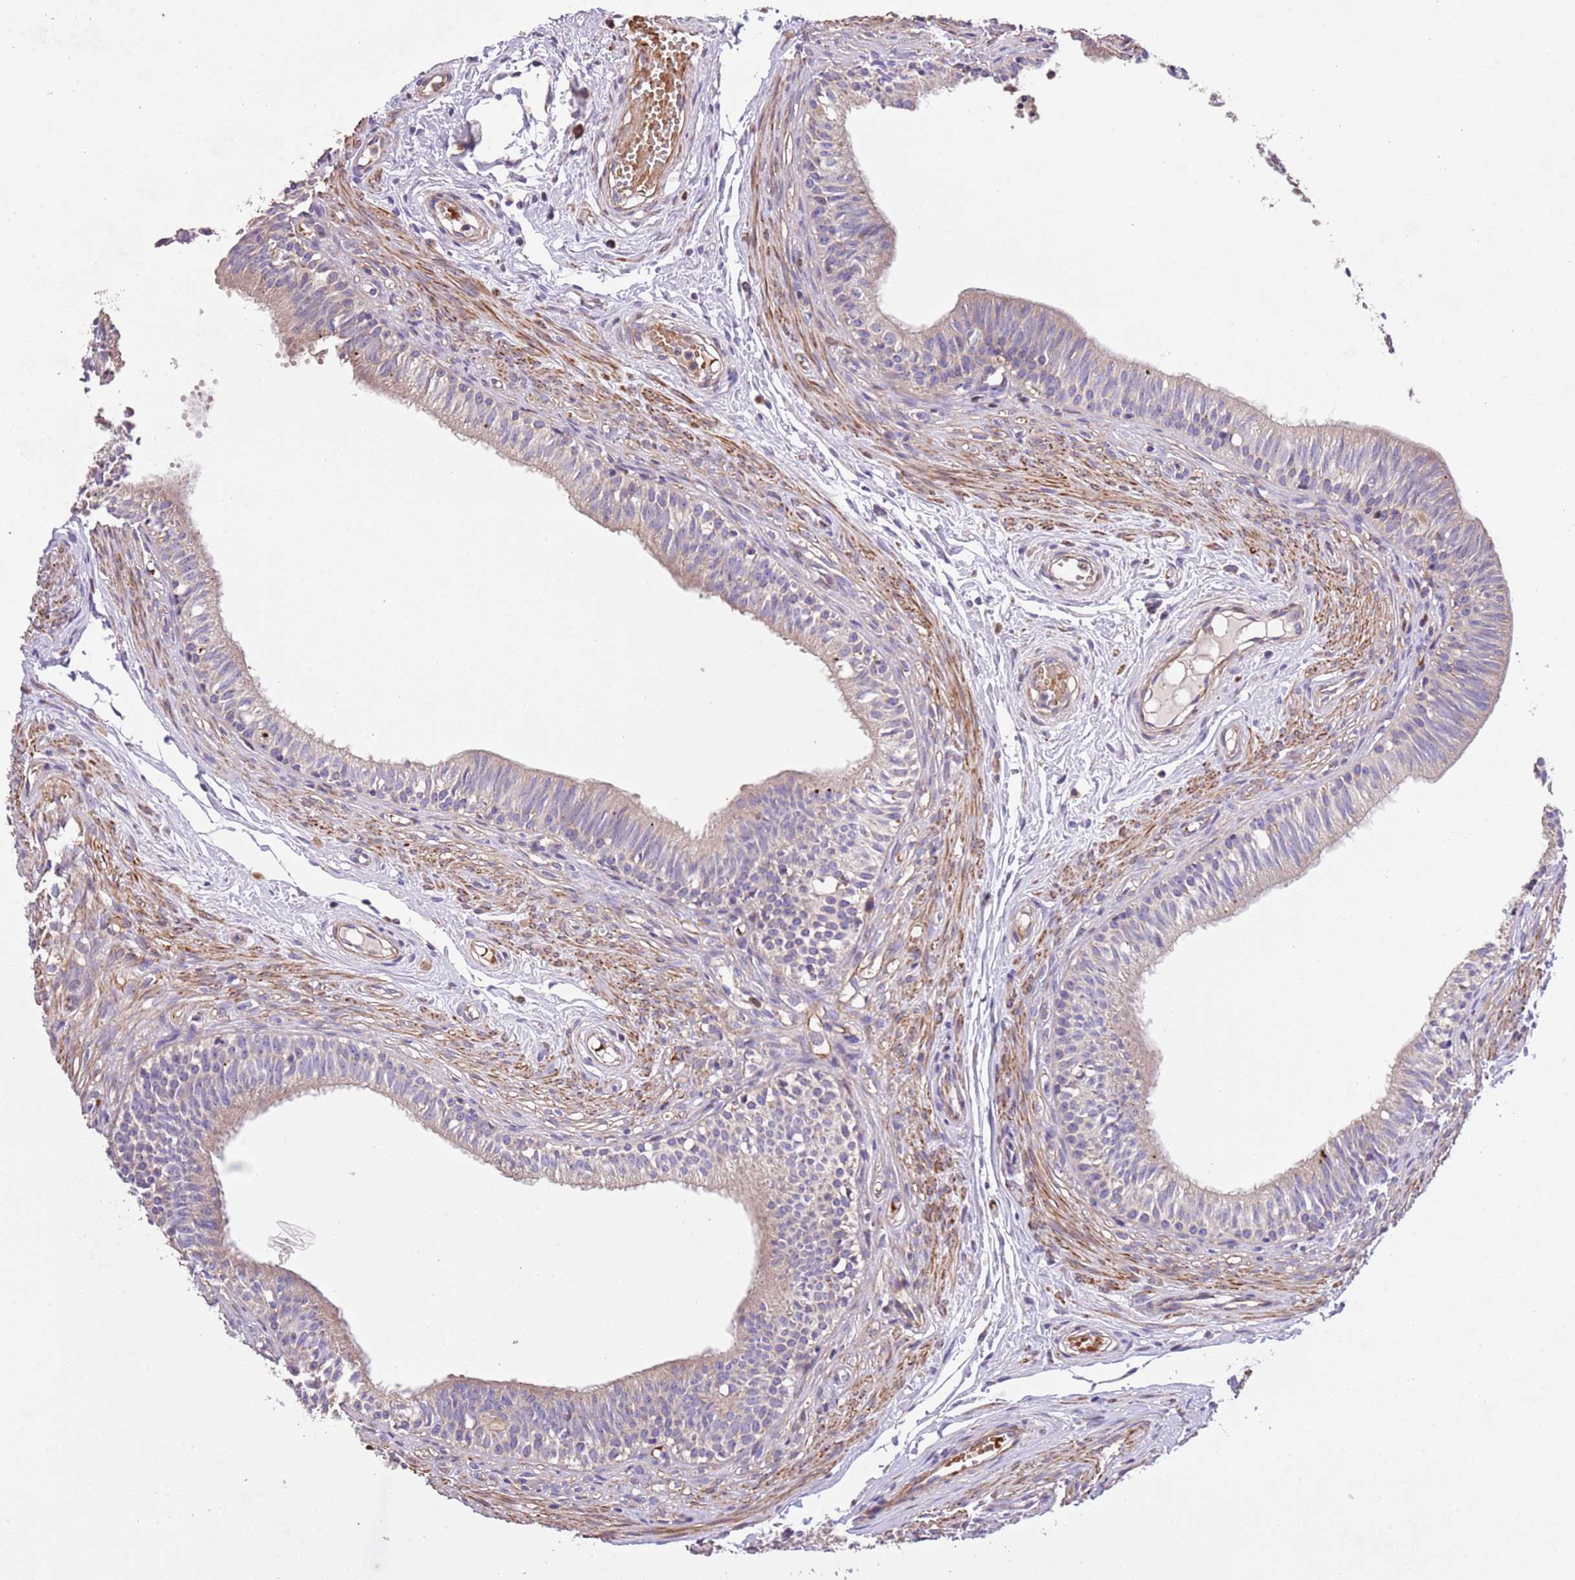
{"staining": {"intensity": "weak", "quantity": "<25%", "location": "cytoplasmic/membranous"}, "tissue": "epididymis", "cell_type": "Glandular cells", "image_type": "normal", "snomed": [{"axis": "morphology", "description": "Normal tissue, NOS"}, {"axis": "topography", "description": "Epididymis, spermatic cord, NOS"}], "caption": "This is a photomicrograph of immunohistochemistry staining of normal epididymis, which shows no staining in glandular cells.", "gene": "PIGA", "patient": {"sex": "male", "age": 22}}